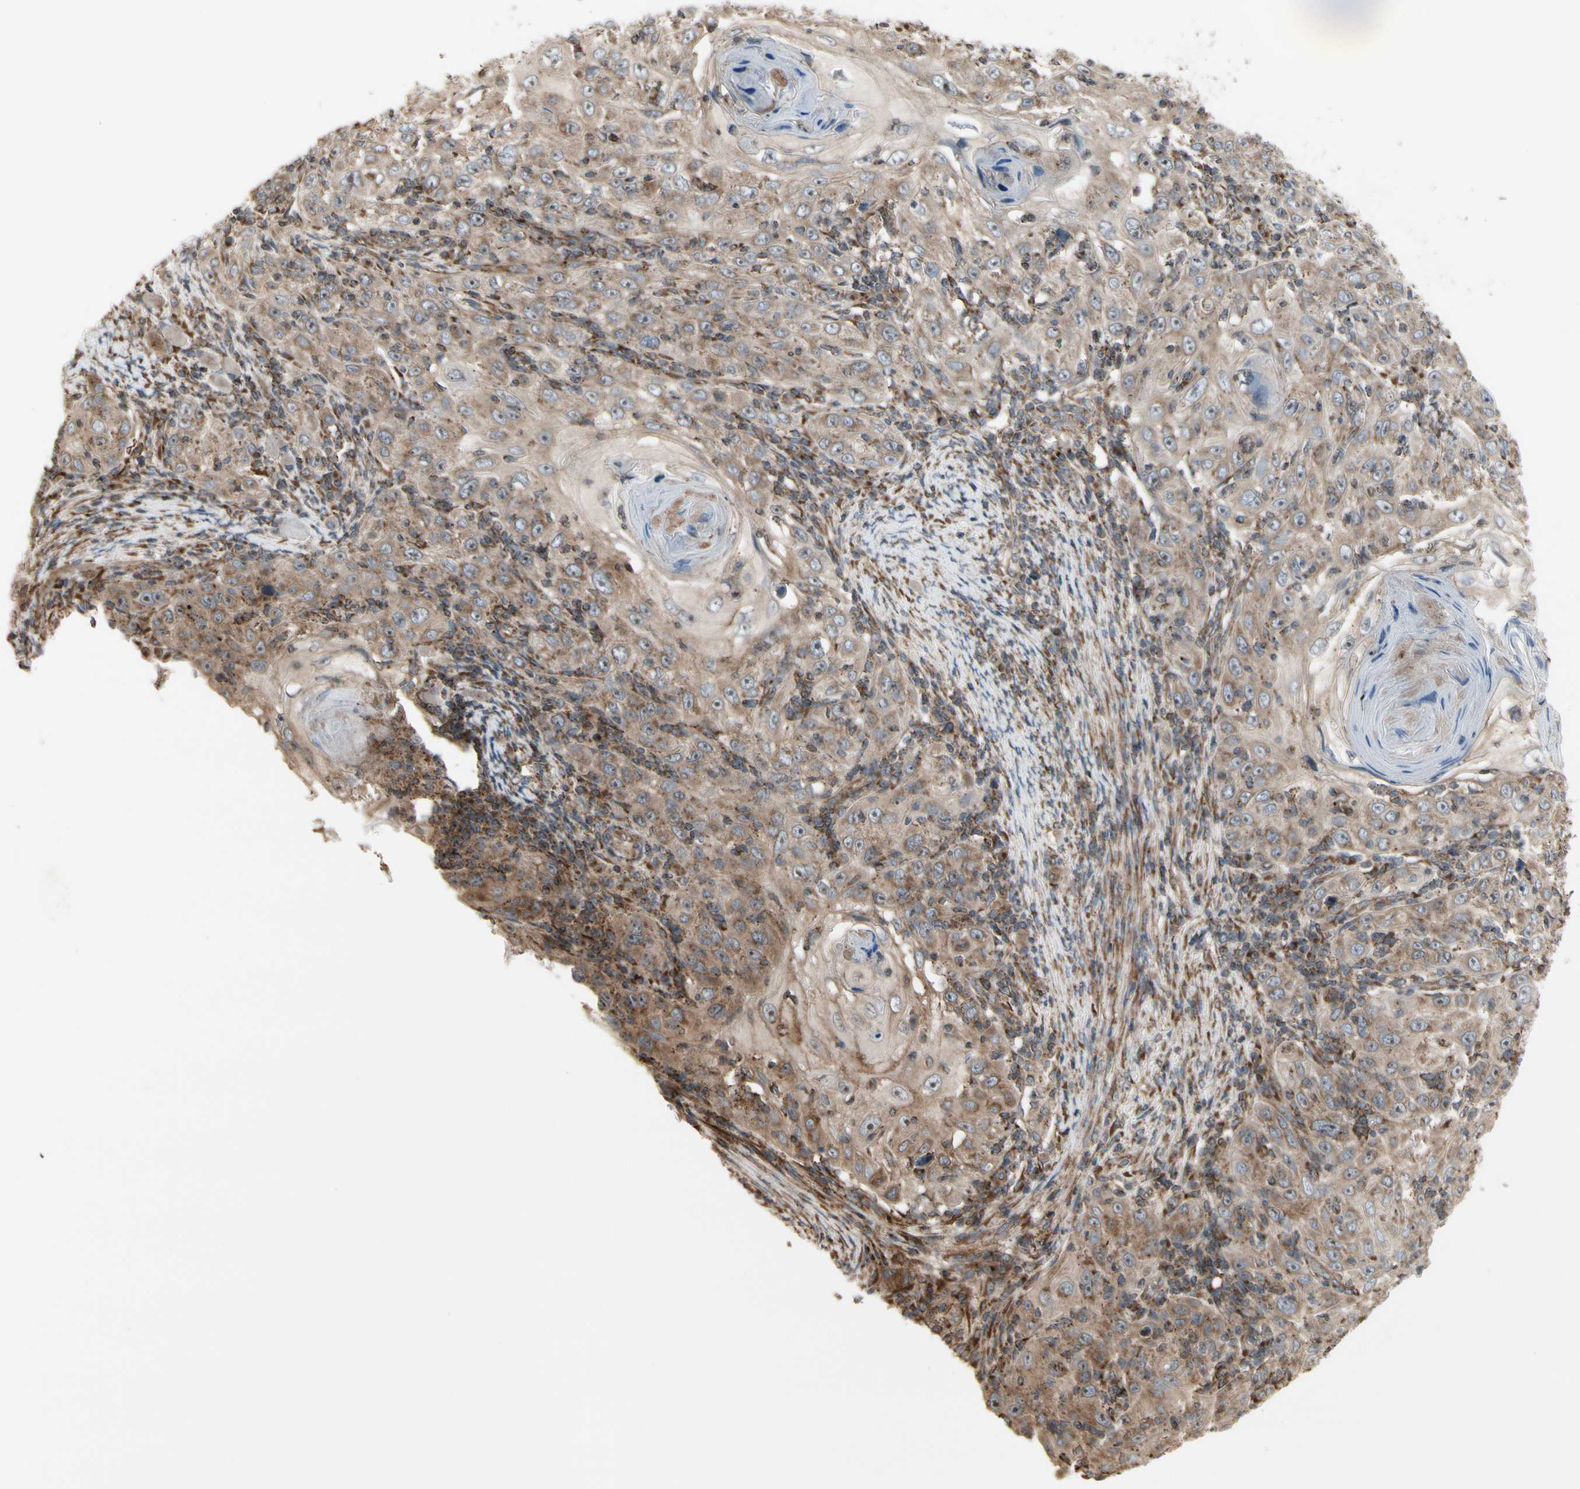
{"staining": {"intensity": "moderate", "quantity": ">75%", "location": "cytoplasmic/membranous"}, "tissue": "skin cancer", "cell_type": "Tumor cells", "image_type": "cancer", "snomed": [{"axis": "morphology", "description": "Squamous cell carcinoma, NOS"}, {"axis": "topography", "description": "Skin"}], "caption": "A medium amount of moderate cytoplasmic/membranous expression is identified in approximately >75% of tumor cells in skin squamous cell carcinoma tissue. The protein of interest is stained brown, and the nuclei are stained in blue (DAB IHC with brightfield microscopy, high magnification).", "gene": "SLC39A9", "patient": {"sex": "female", "age": 88}}